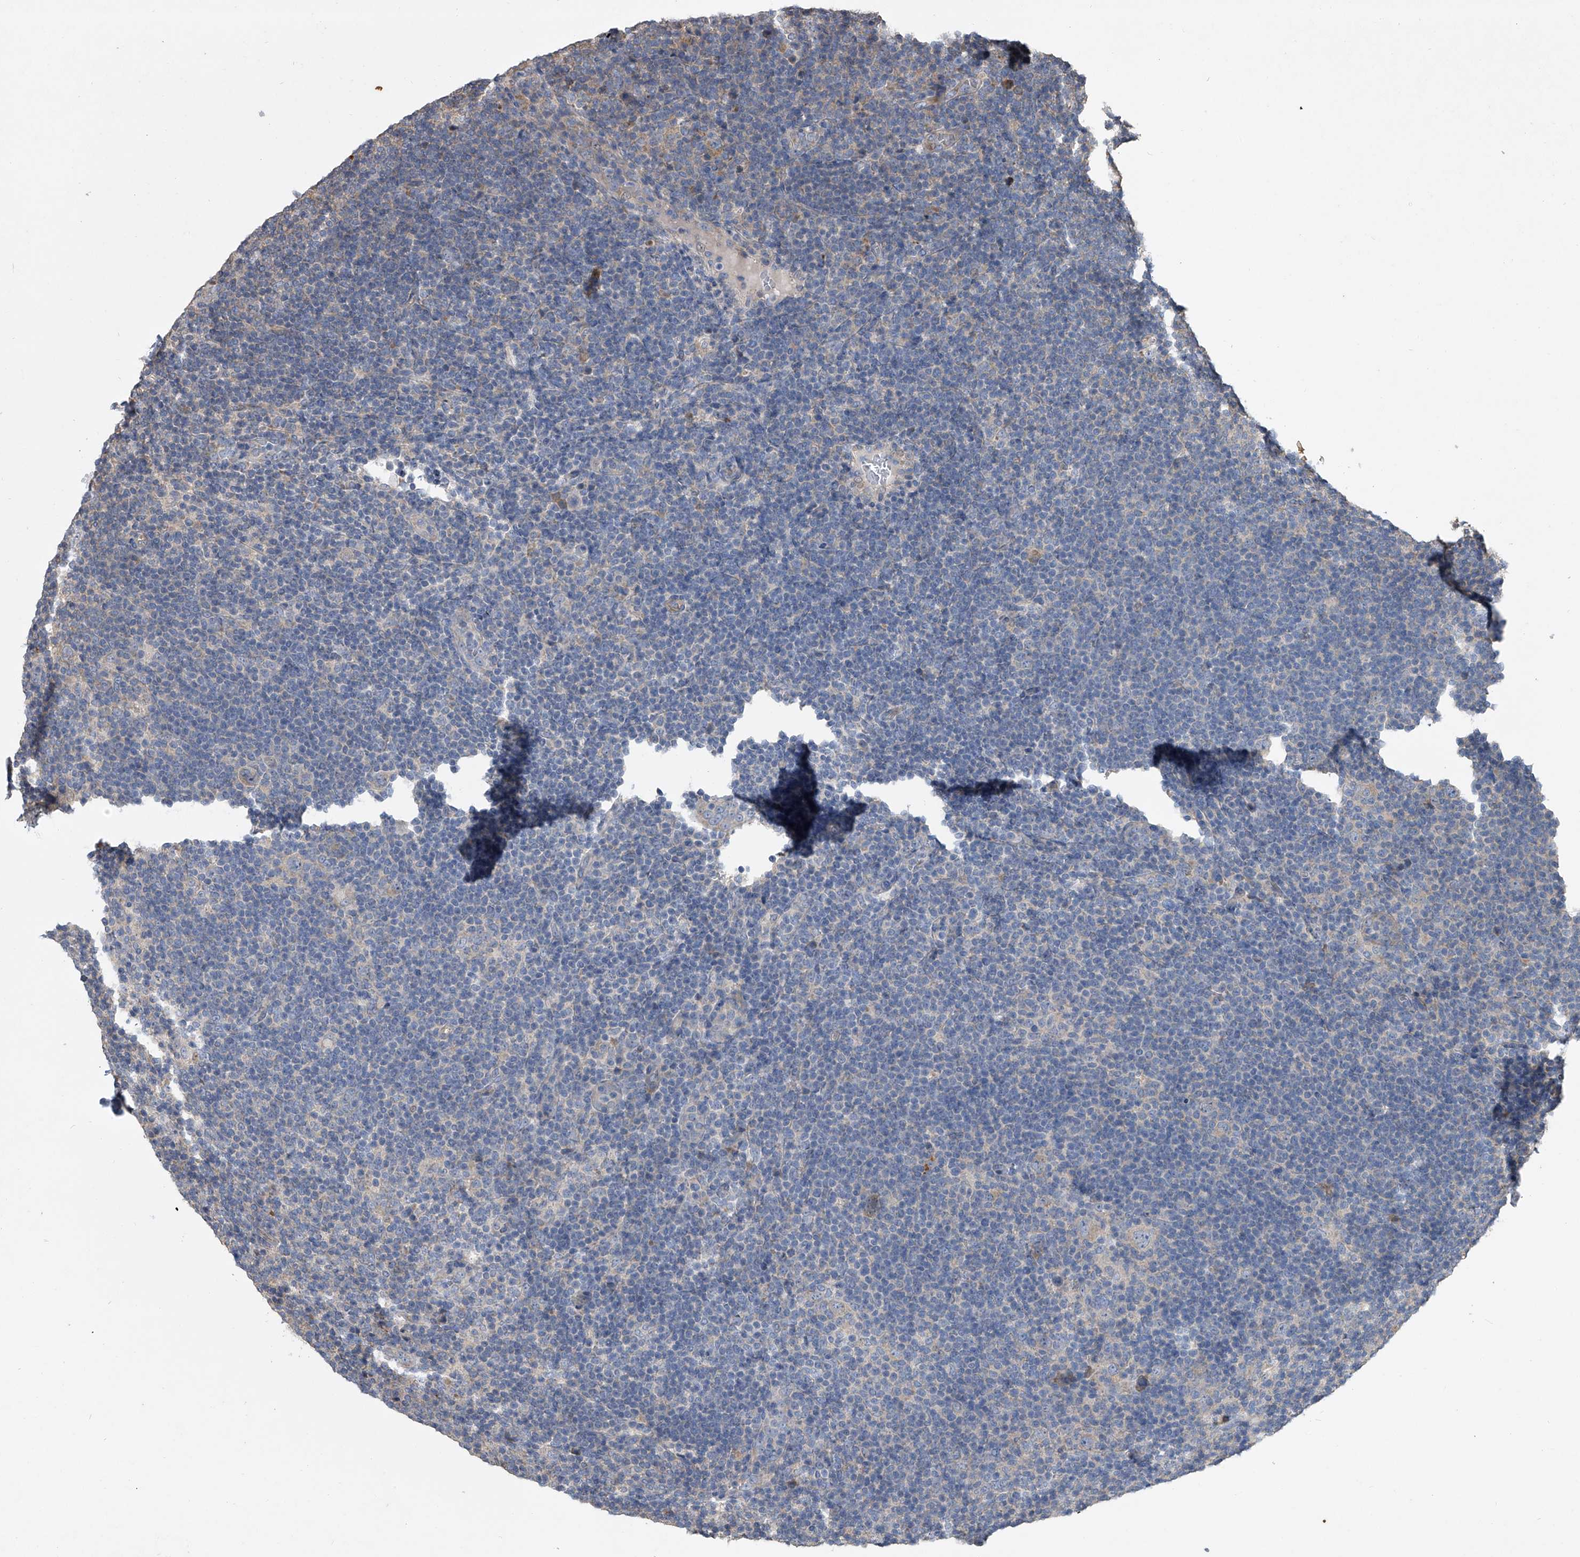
{"staining": {"intensity": "weak", "quantity": "<25%", "location": "cytoplasmic/membranous"}, "tissue": "lymphoma", "cell_type": "Tumor cells", "image_type": "cancer", "snomed": [{"axis": "morphology", "description": "Hodgkin's disease, NOS"}, {"axis": "topography", "description": "Lymph node"}], "caption": "High magnification brightfield microscopy of lymphoma stained with DAB (brown) and counterstained with hematoxylin (blue): tumor cells show no significant positivity.", "gene": "DOCK9", "patient": {"sex": "female", "age": 57}}